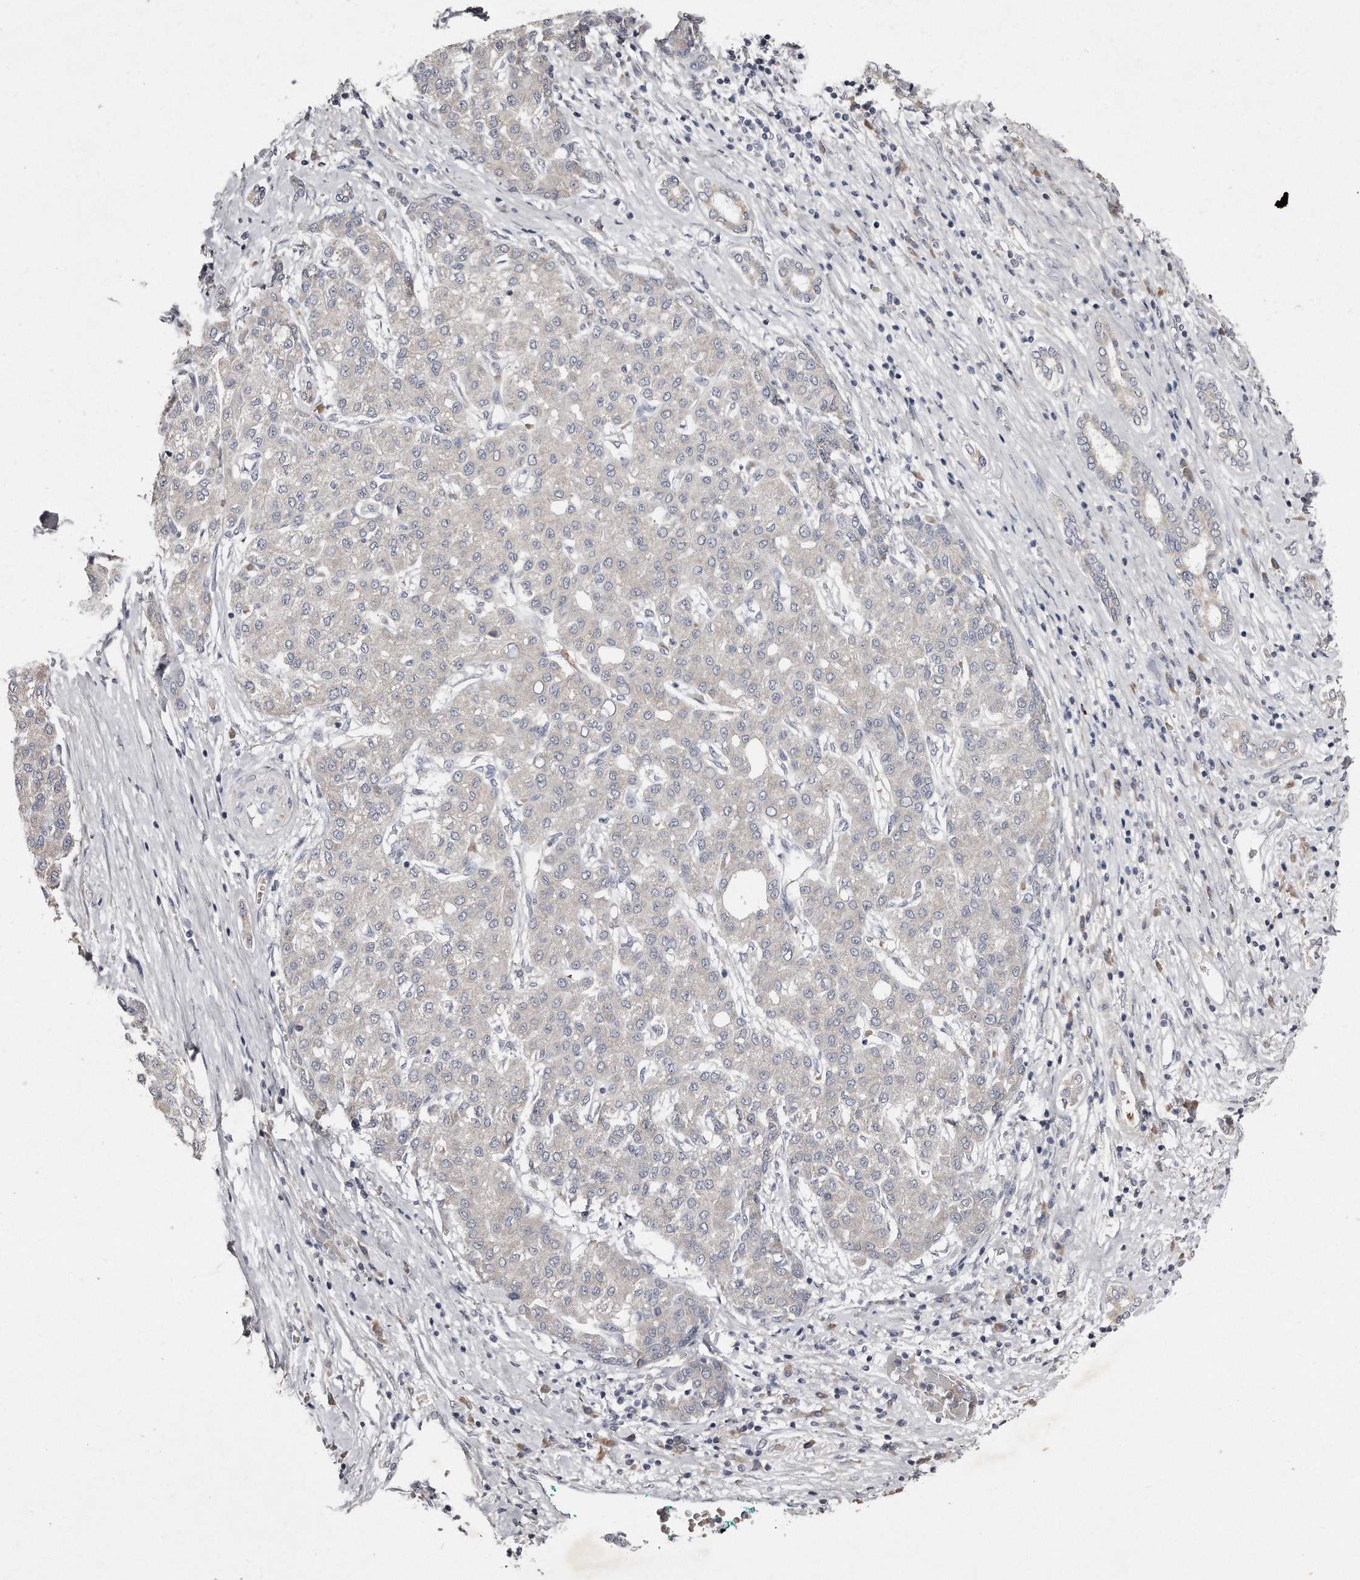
{"staining": {"intensity": "negative", "quantity": "none", "location": "none"}, "tissue": "liver cancer", "cell_type": "Tumor cells", "image_type": "cancer", "snomed": [{"axis": "morphology", "description": "Carcinoma, Hepatocellular, NOS"}, {"axis": "topography", "description": "Liver"}], "caption": "Tumor cells show no significant protein positivity in liver hepatocellular carcinoma.", "gene": "TECR", "patient": {"sex": "male", "age": 65}}